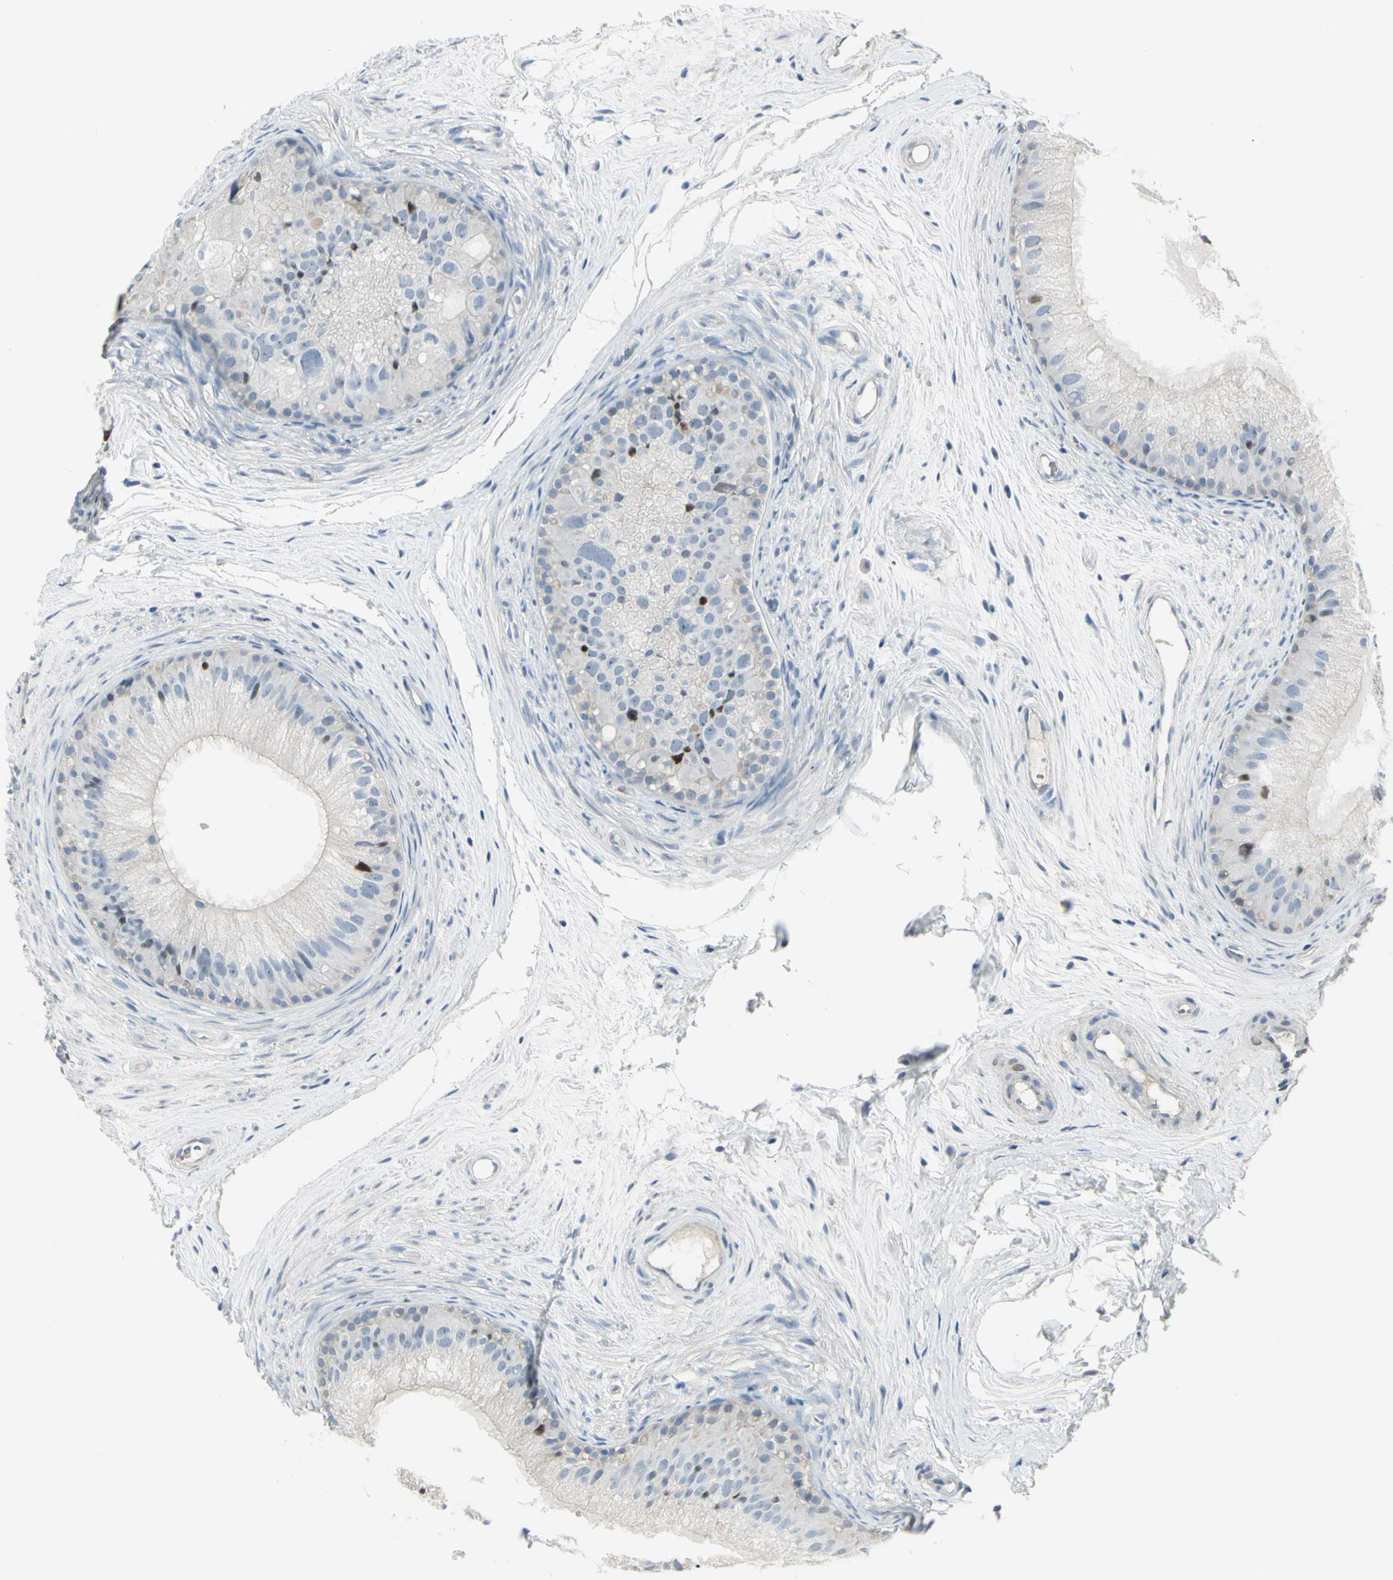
{"staining": {"intensity": "moderate", "quantity": "<25%", "location": "cytoplasmic/membranous"}, "tissue": "epididymis", "cell_type": "Glandular cells", "image_type": "normal", "snomed": [{"axis": "morphology", "description": "Normal tissue, NOS"}, {"axis": "topography", "description": "Epididymis"}], "caption": "Human epididymis stained with a brown dye reveals moderate cytoplasmic/membranous positive staining in about <25% of glandular cells.", "gene": "CCNB2", "patient": {"sex": "male", "age": 56}}